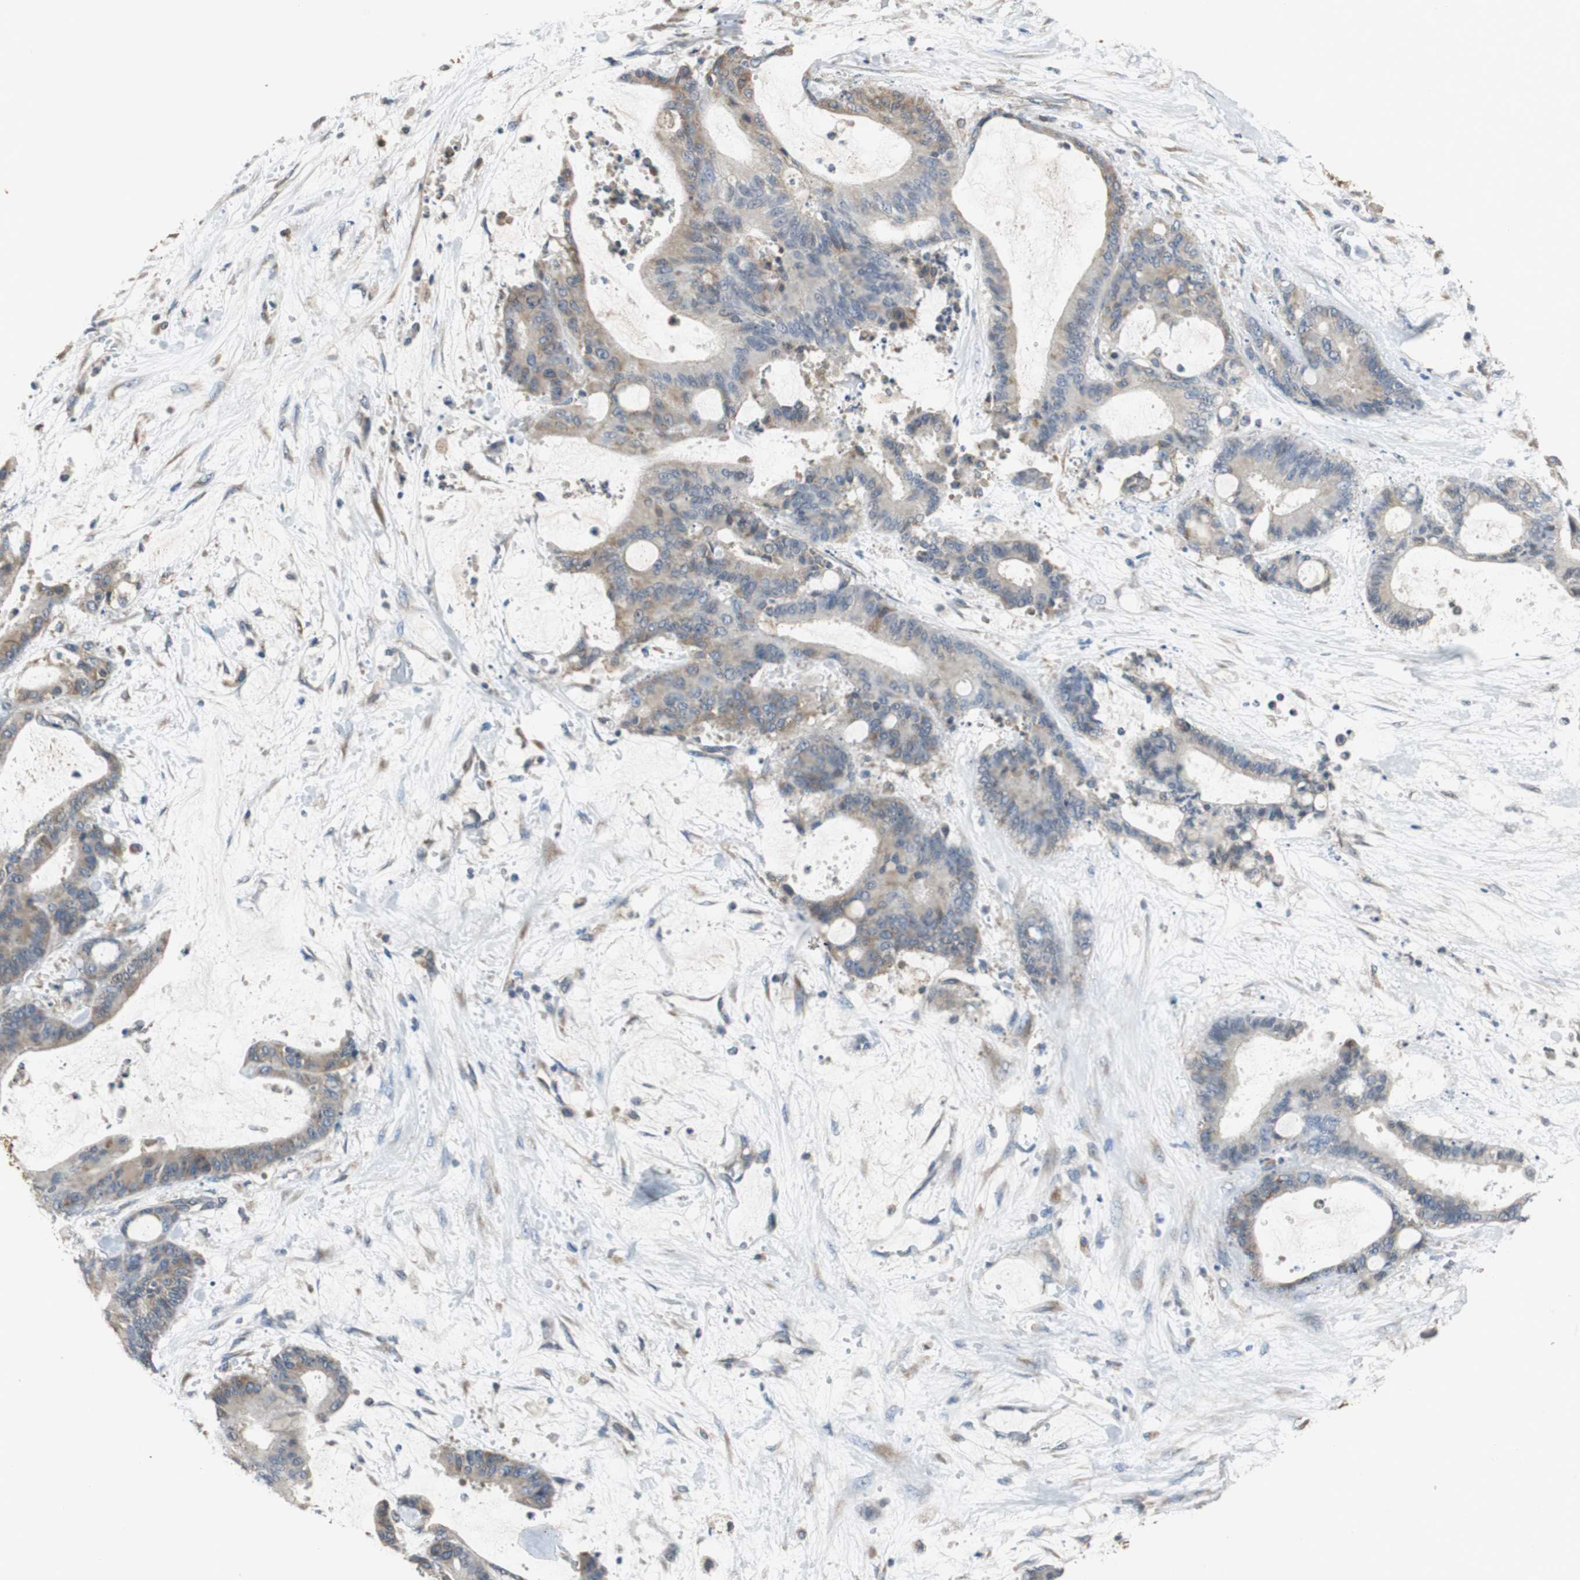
{"staining": {"intensity": "weak", "quantity": "25%-75%", "location": "cytoplasmic/membranous"}, "tissue": "liver cancer", "cell_type": "Tumor cells", "image_type": "cancer", "snomed": [{"axis": "morphology", "description": "Cholangiocarcinoma"}, {"axis": "topography", "description": "Liver"}], "caption": "Weak cytoplasmic/membranous protein staining is present in about 25%-75% of tumor cells in liver cholangiocarcinoma.", "gene": "HMGCL", "patient": {"sex": "female", "age": 73}}